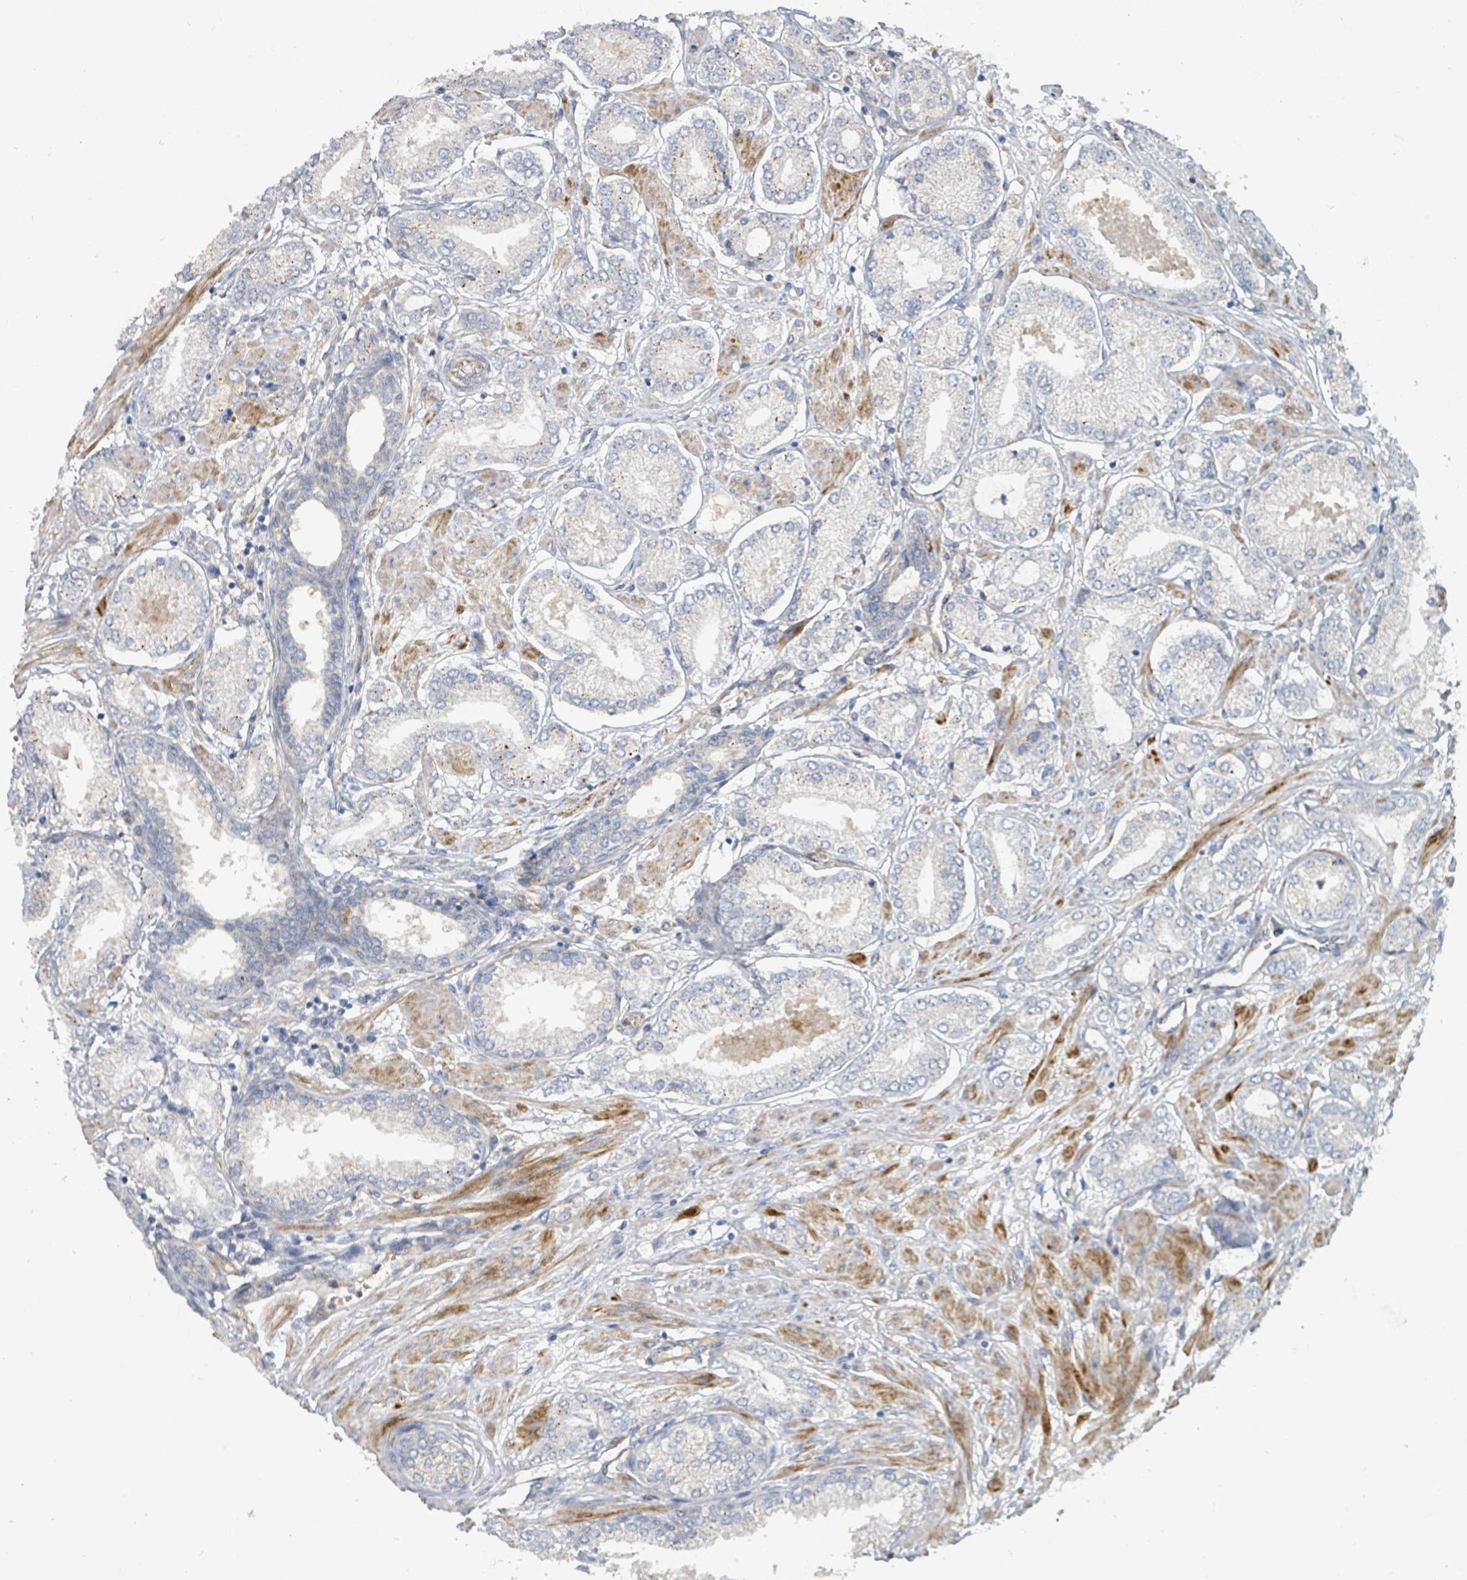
{"staining": {"intensity": "negative", "quantity": "none", "location": "none"}, "tissue": "prostate cancer", "cell_type": "Tumor cells", "image_type": "cancer", "snomed": [{"axis": "morphology", "description": "Adenocarcinoma, High grade"}, {"axis": "topography", "description": "Prostate and seminal vesicle, NOS"}], "caption": "This photomicrograph is of prostate adenocarcinoma (high-grade) stained with IHC to label a protein in brown with the nuclei are counter-stained blue. There is no positivity in tumor cells.", "gene": "IFIT1", "patient": {"sex": "male", "age": 64}}